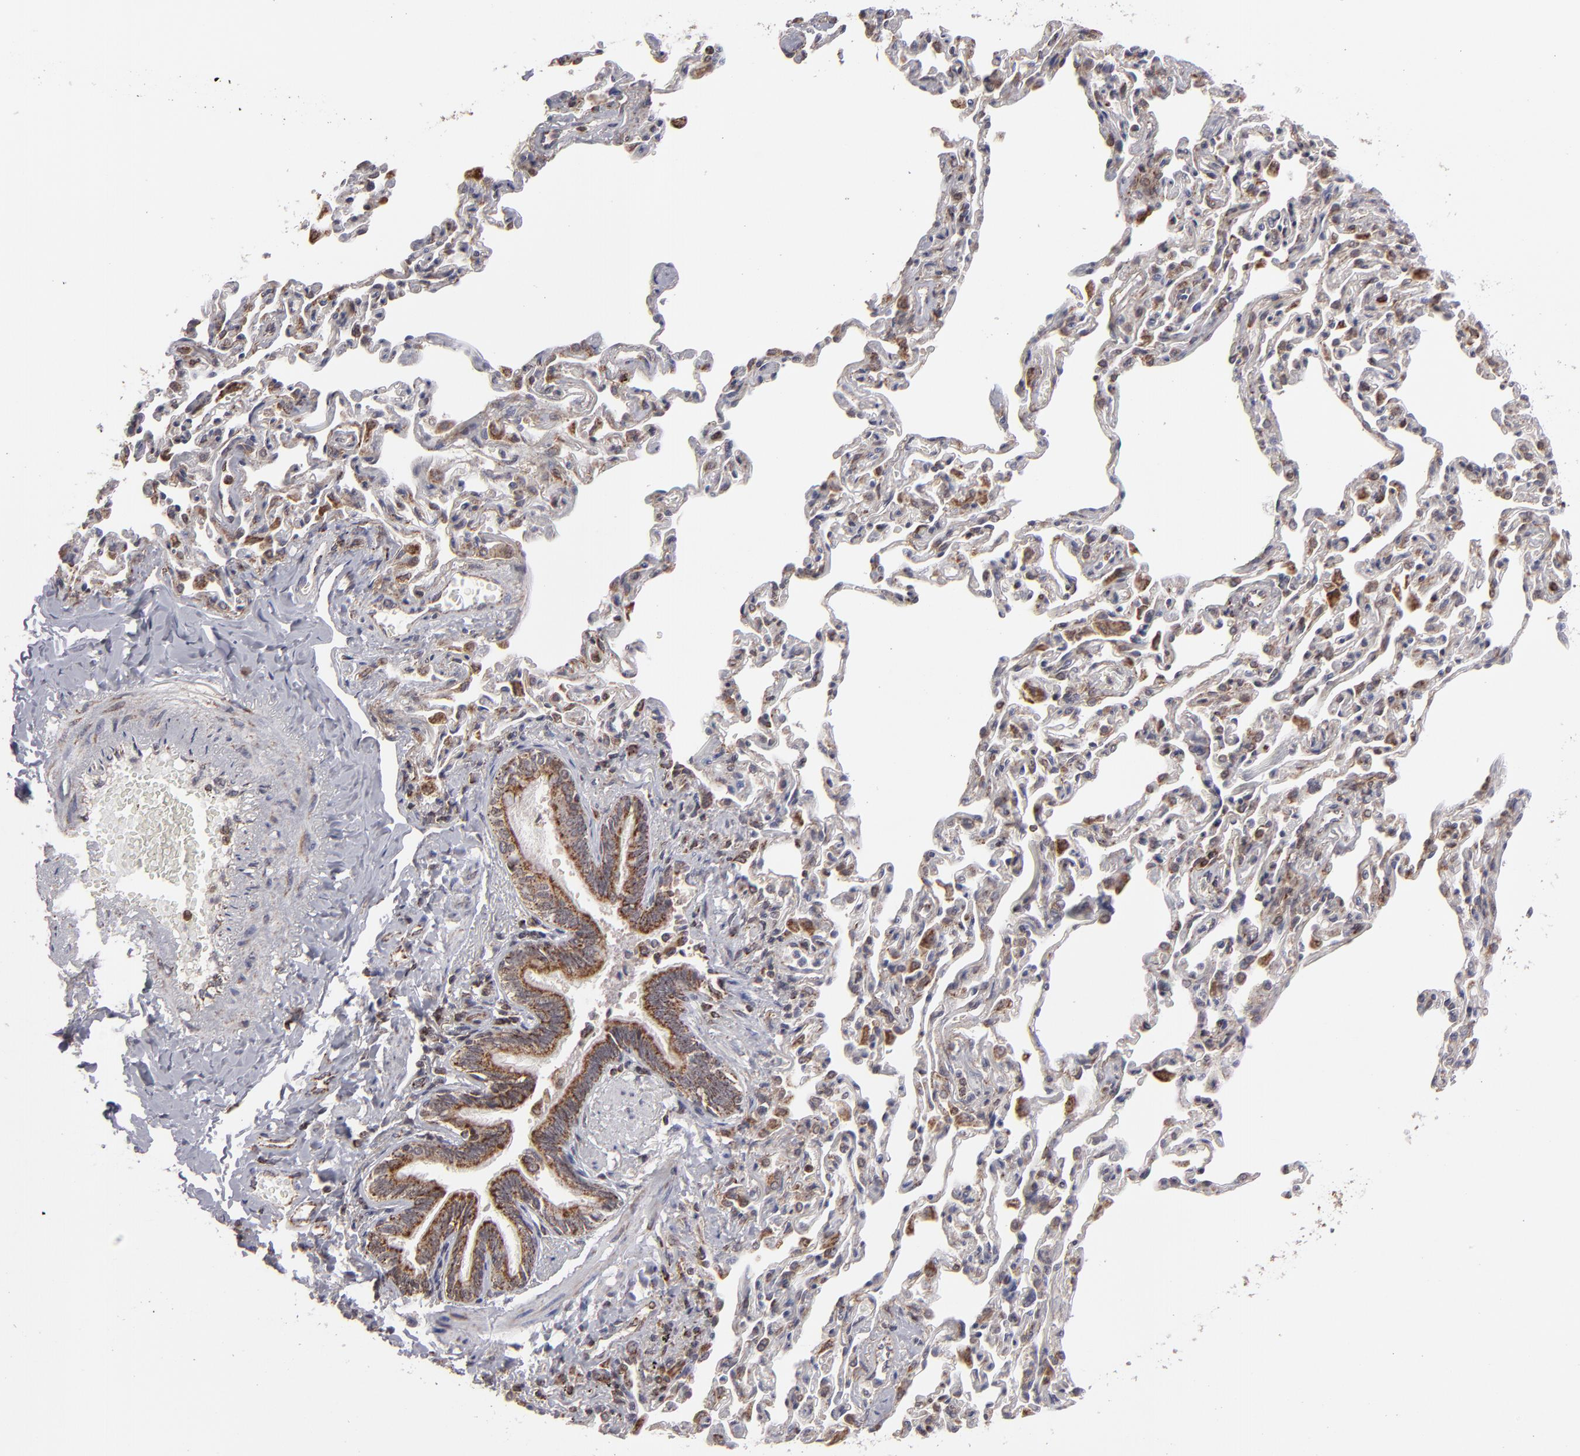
{"staining": {"intensity": "moderate", "quantity": ">75%", "location": "cytoplasmic/membranous"}, "tissue": "bronchus", "cell_type": "Respiratory epithelial cells", "image_type": "normal", "snomed": [{"axis": "morphology", "description": "Normal tissue, NOS"}, {"axis": "topography", "description": "Lung"}], "caption": "Immunohistochemistry (IHC) staining of normal bronchus, which reveals medium levels of moderate cytoplasmic/membranous positivity in about >75% of respiratory epithelial cells indicating moderate cytoplasmic/membranous protein staining. The staining was performed using DAB (brown) for protein detection and nuclei were counterstained in hematoxylin (blue).", "gene": "SLC15A1", "patient": {"sex": "male", "age": 64}}